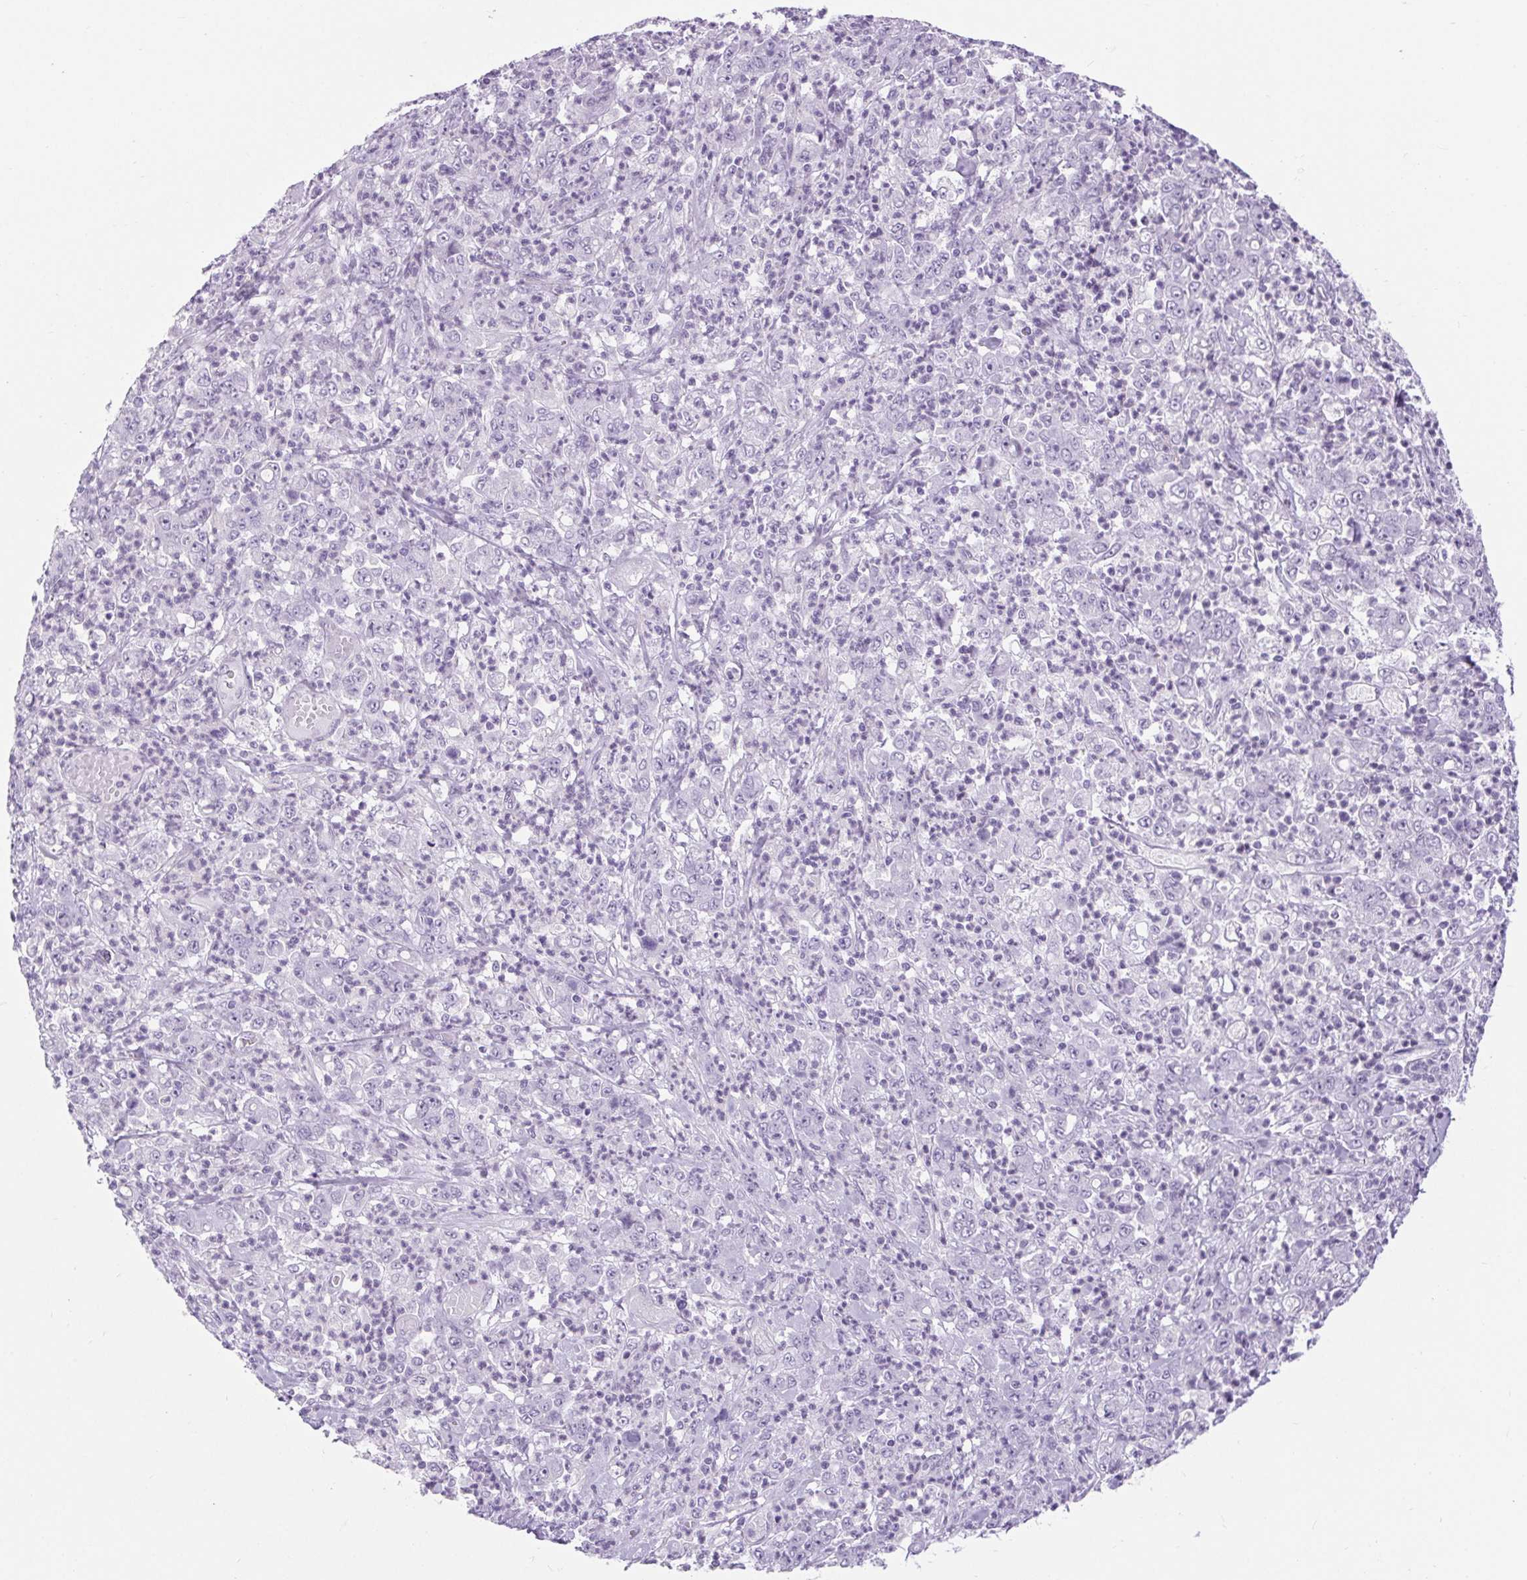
{"staining": {"intensity": "negative", "quantity": "none", "location": "none"}, "tissue": "stomach cancer", "cell_type": "Tumor cells", "image_type": "cancer", "snomed": [{"axis": "morphology", "description": "Adenocarcinoma, NOS"}, {"axis": "topography", "description": "Stomach, lower"}], "caption": "This is an immunohistochemistry (IHC) micrograph of adenocarcinoma (stomach). There is no staining in tumor cells.", "gene": "BCAS1", "patient": {"sex": "female", "age": 71}}